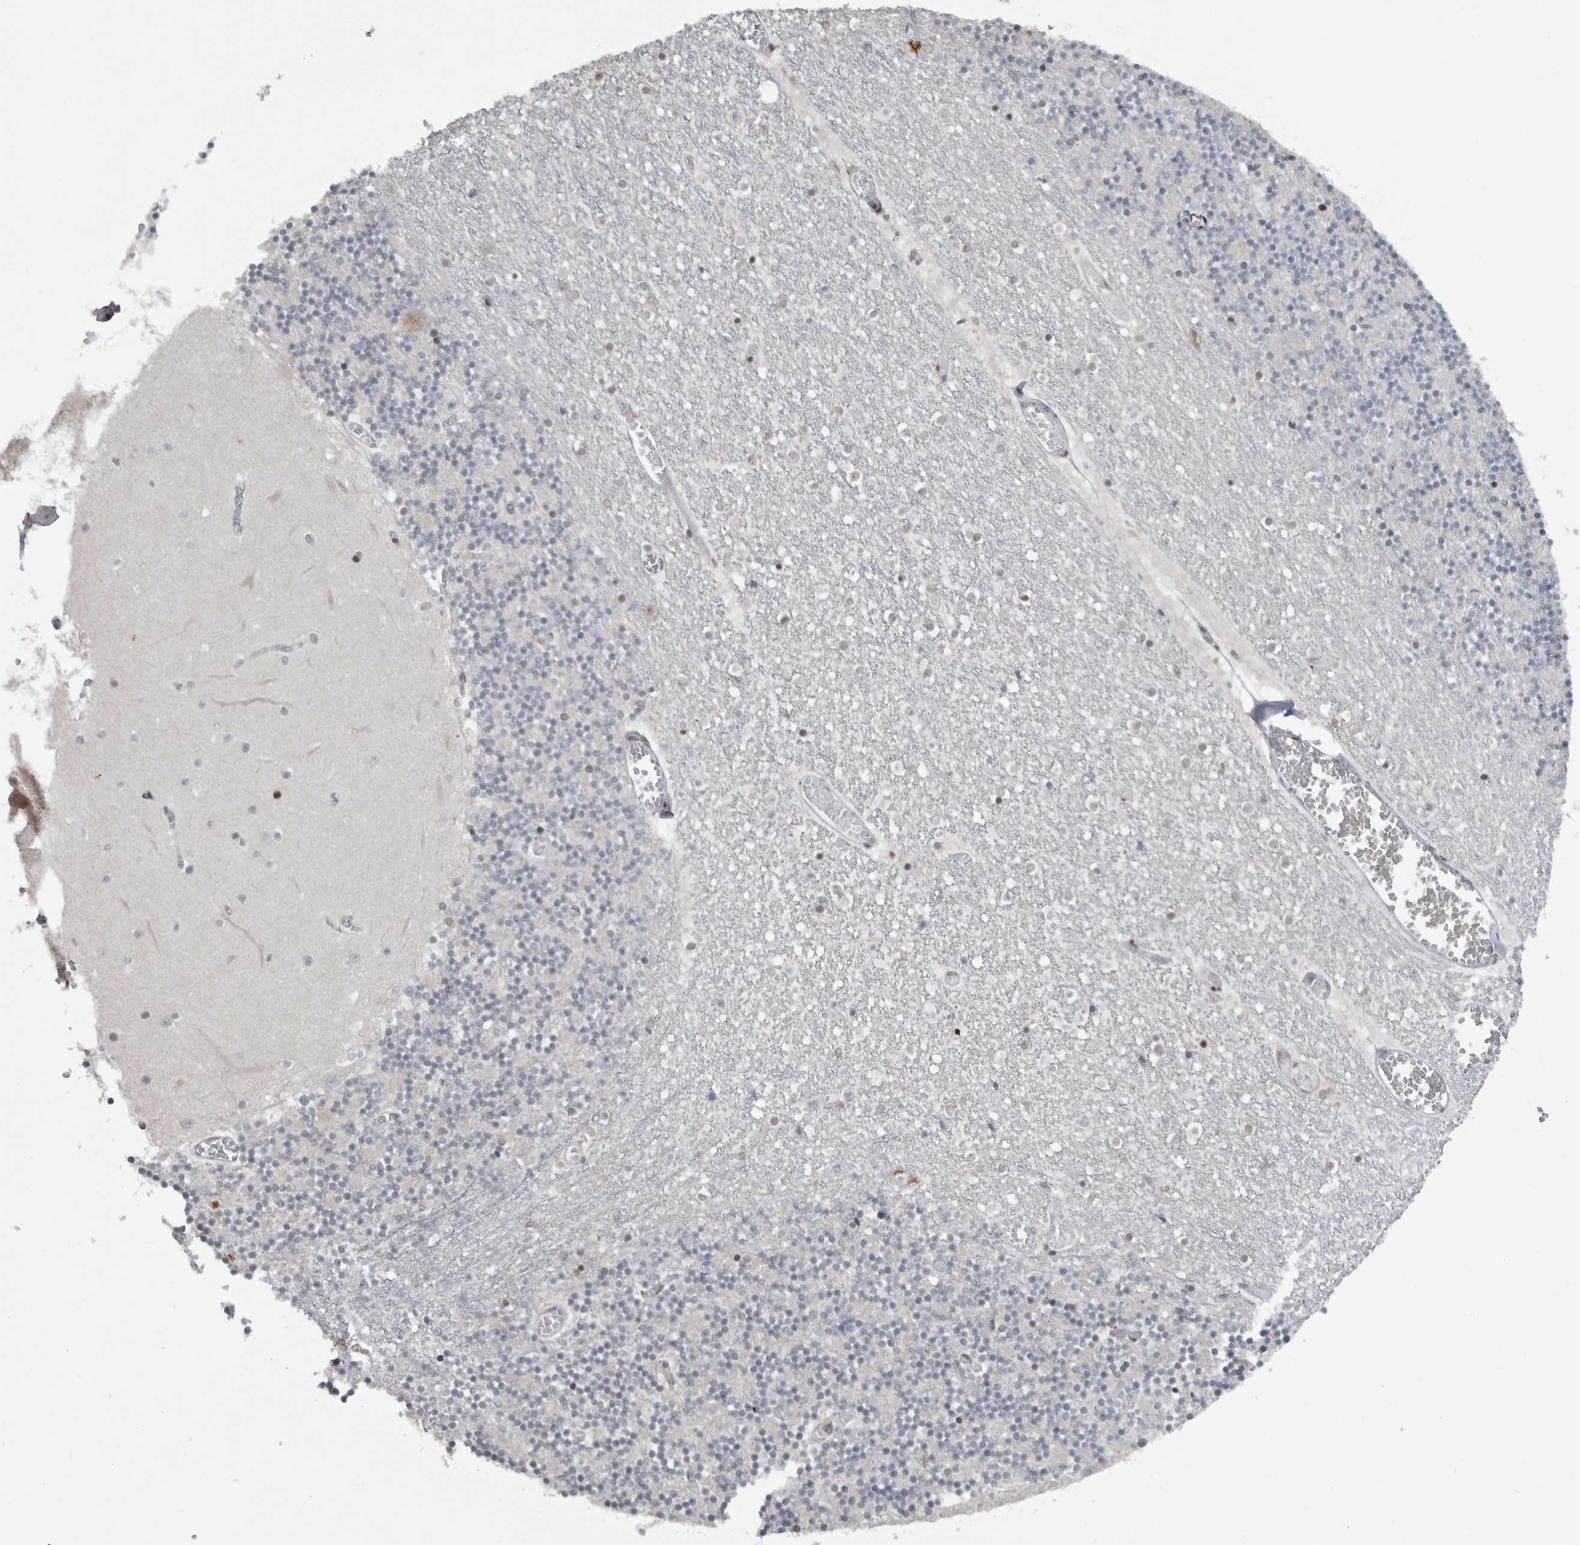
{"staining": {"intensity": "weak", "quantity": "25%-75%", "location": "nuclear"}, "tissue": "cerebellum", "cell_type": "Cells in granular layer", "image_type": "normal", "snomed": [{"axis": "morphology", "description": "Normal tissue, NOS"}, {"axis": "topography", "description": "Cerebellum"}], "caption": "DAB (3,3'-diaminobenzidine) immunohistochemical staining of normal cerebellum reveals weak nuclear protein staining in approximately 25%-75% of cells in granular layer.", "gene": "C8orf58", "patient": {"sex": "female", "age": 28}}